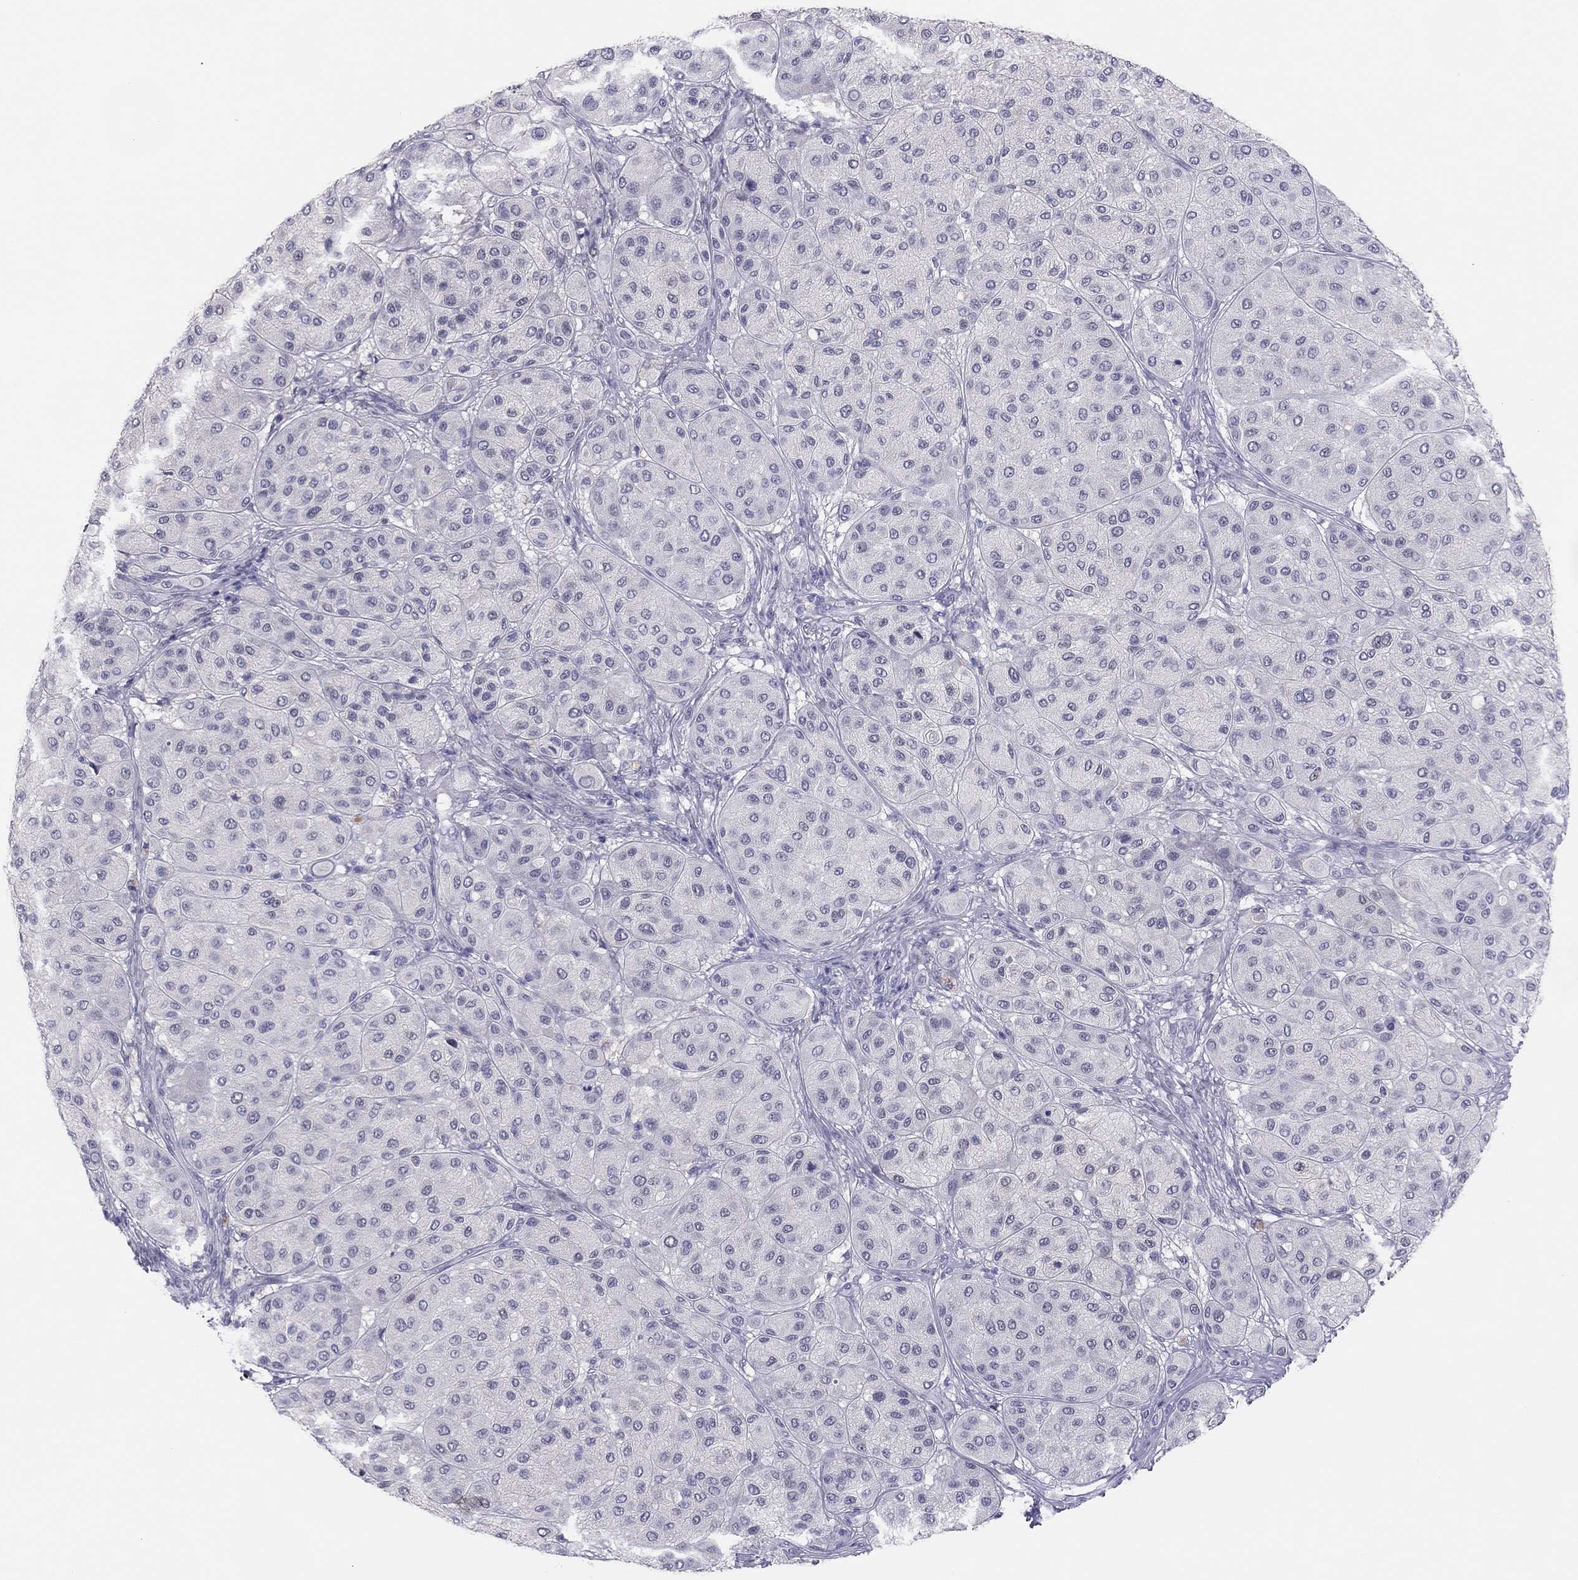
{"staining": {"intensity": "negative", "quantity": "none", "location": "none"}, "tissue": "melanoma", "cell_type": "Tumor cells", "image_type": "cancer", "snomed": [{"axis": "morphology", "description": "Malignant melanoma, Metastatic site"}, {"axis": "topography", "description": "Smooth muscle"}], "caption": "The photomicrograph demonstrates no significant expression in tumor cells of melanoma.", "gene": "PHOX2A", "patient": {"sex": "male", "age": 41}}